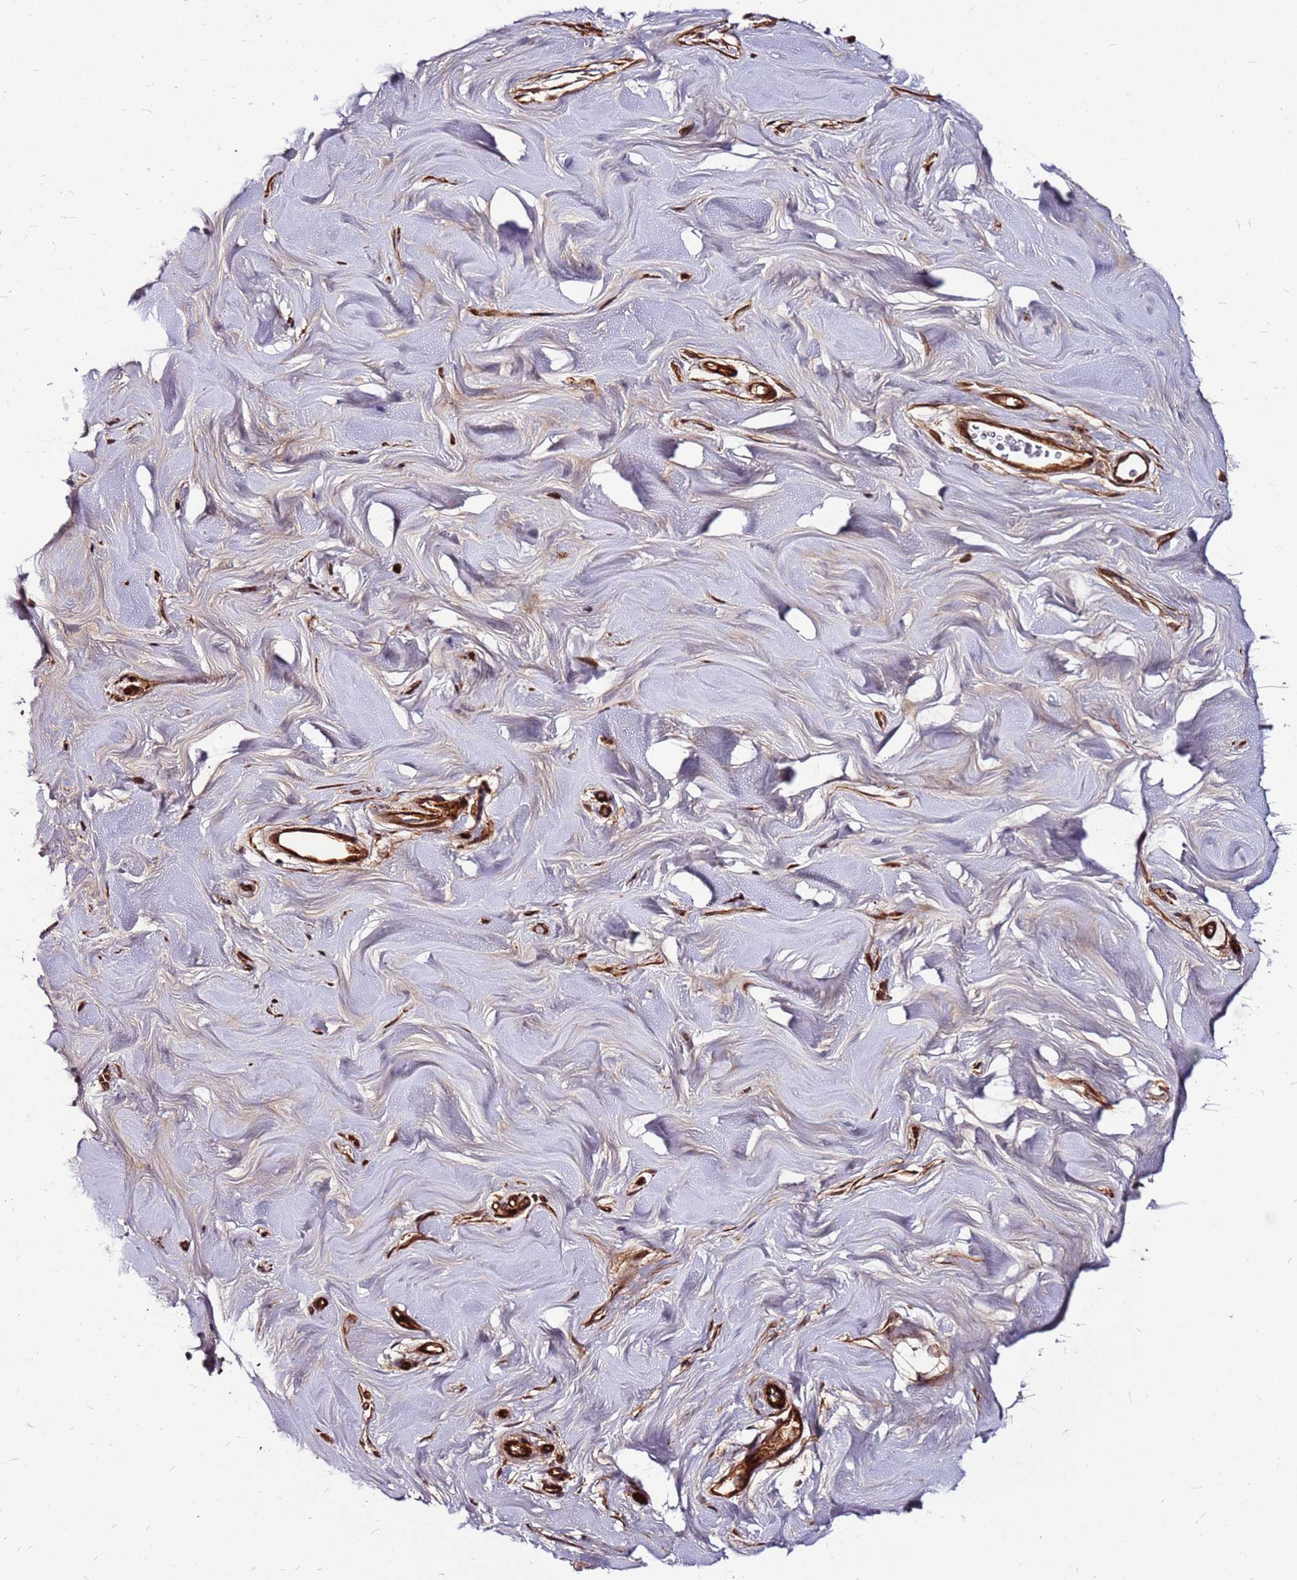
{"staining": {"intensity": "strong", "quantity": ">75%", "location": "cytoplasmic/membranous"}, "tissue": "soft tissue", "cell_type": "Chondrocytes", "image_type": "normal", "snomed": [{"axis": "morphology", "description": "Normal tissue, NOS"}, {"axis": "topography", "description": "Breast"}], "caption": "Strong cytoplasmic/membranous protein staining is seen in about >75% of chondrocytes in soft tissue. (DAB (3,3'-diaminobenzidine) IHC with brightfield microscopy, high magnification).", "gene": "LYPLAL1", "patient": {"sex": "female", "age": 26}}